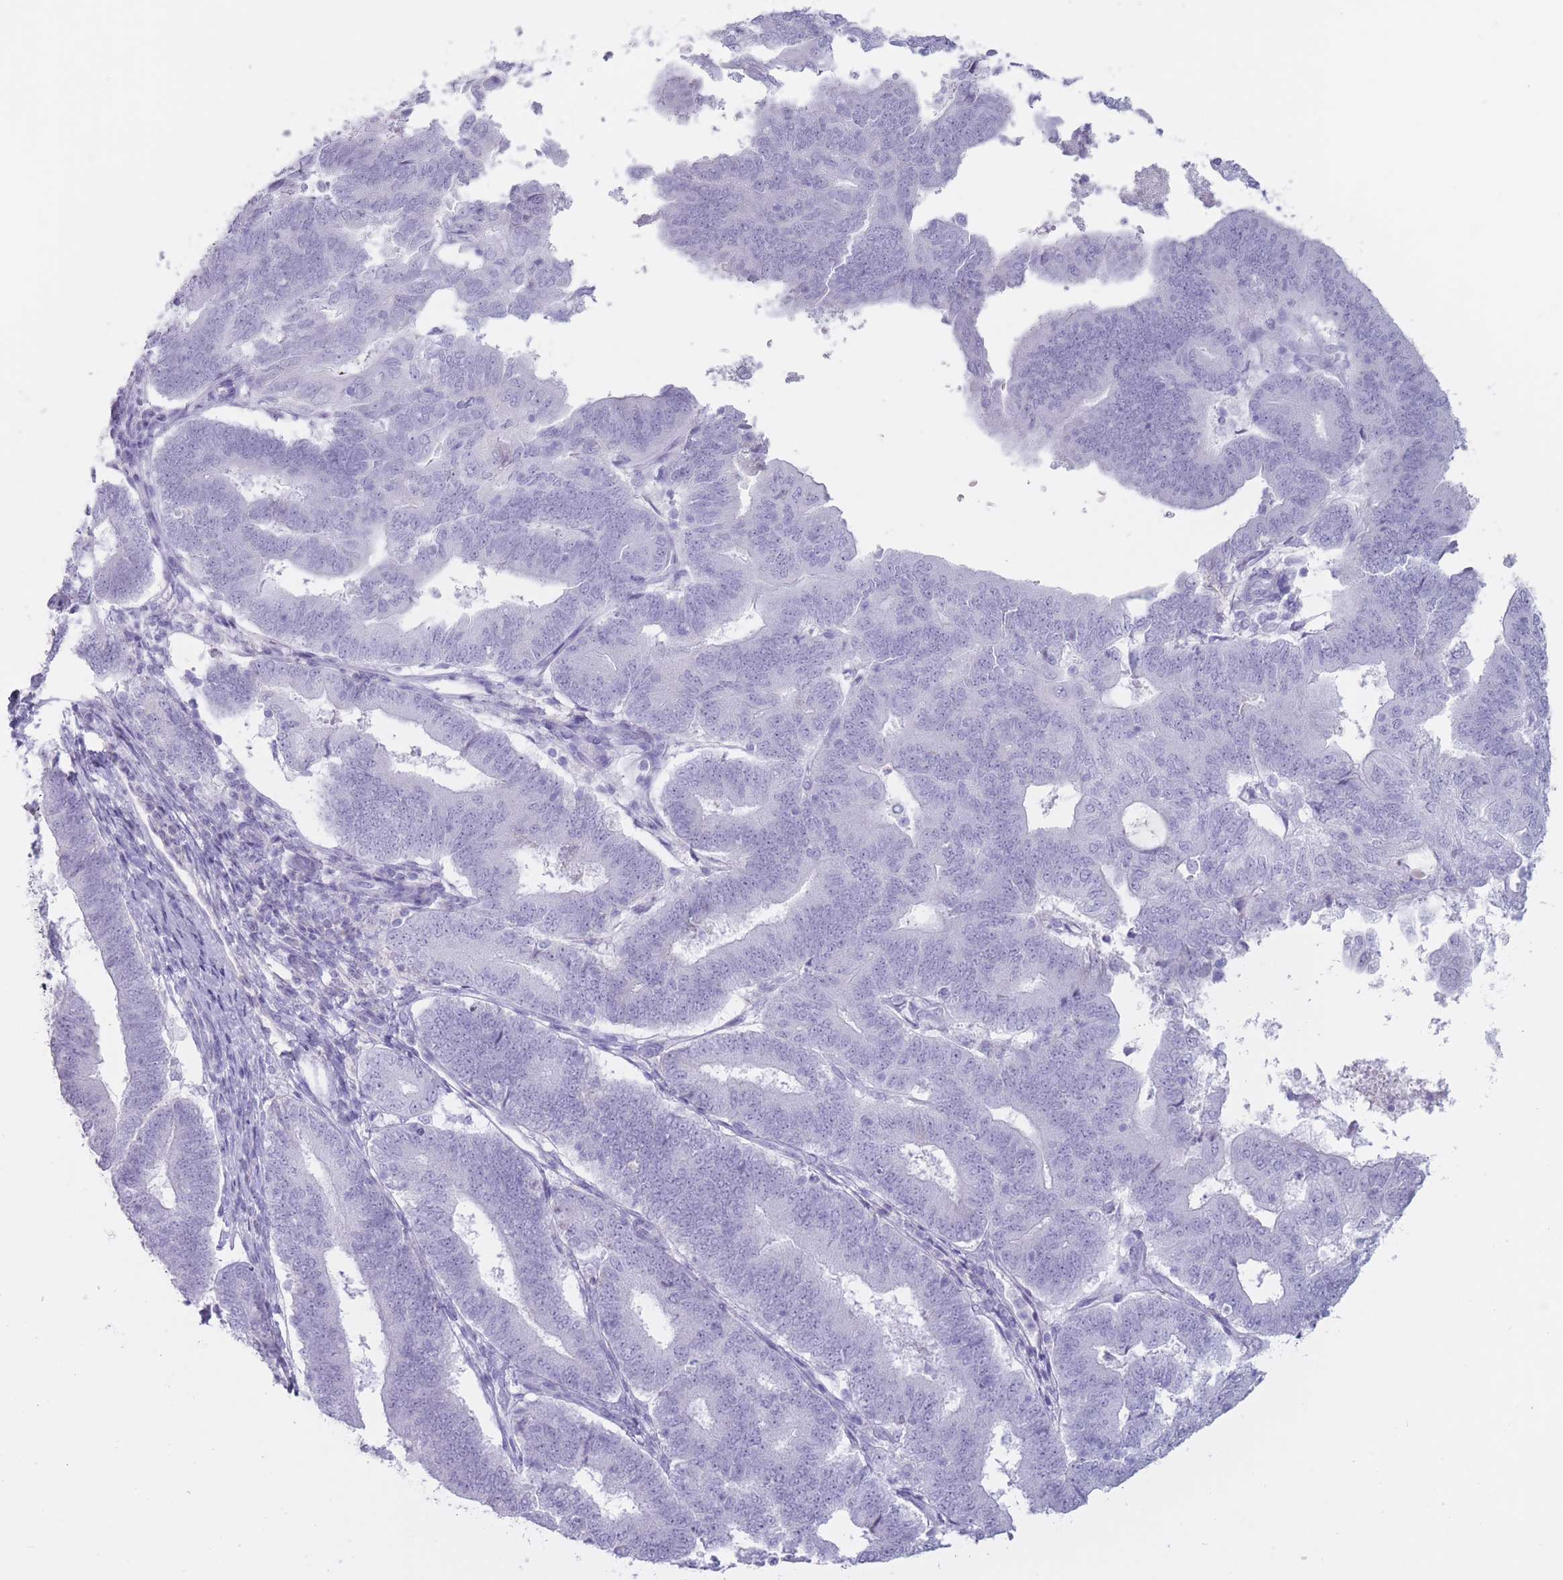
{"staining": {"intensity": "negative", "quantity": "none", "location": "none"}, "tissue": "endometrial cancer", "cell_type": "Tumor cells", "image_type": "cancer", "snomed": [{"axis": "morphology", "description": "Adenocarcinoma, NOS"}, {"axis": "topography", "description": "Endometrium"}], "caption": "A photomicrograph of endometrial cancer (adenocarcinoma) stained for a protein shows no brown staining in tumor cells.", "gene": "PNMA3", "patient": {"sex": "female", "age": 70}}